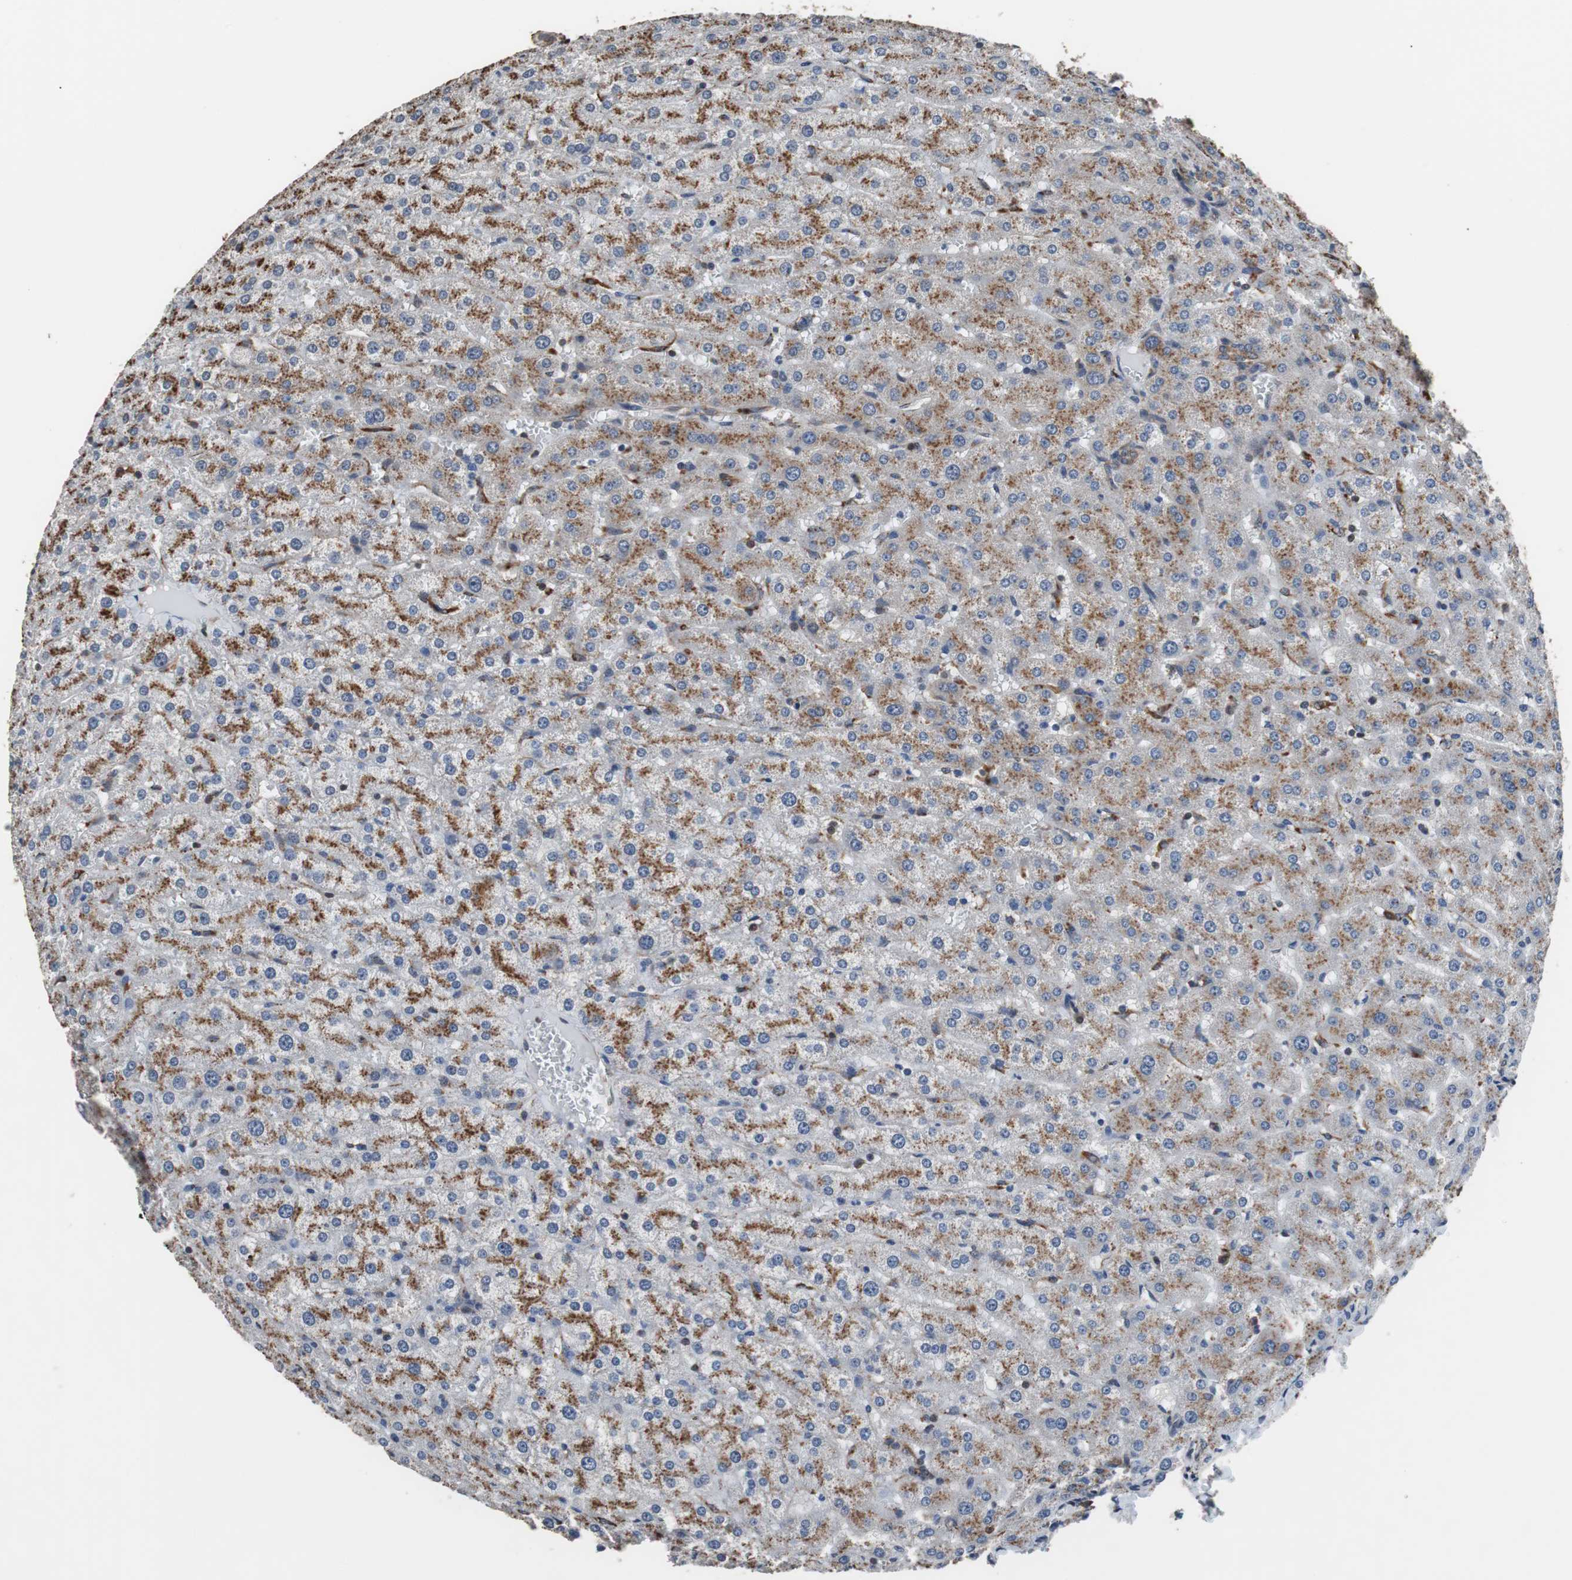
{"staining": {"intensity": "moderate", "quantity": ">75%", "location": "cytoplasmic/membranous"}, "tissue": "liver", "cell_type": "Cholangiocytes", "image_type": "normal", "snomed": [{"axis": "morphology", "description": "Normal tissue, NOS"}, {"axis": "morphology", "description": "Fibrosis, NOS"}, {"axis": "topography", "description": "Liver"}], "caption": "Immunohistochemical staining of unremarkable human liver exhibits moderate cytoplasmic/membranous protein expression in approximately >75% of cholangiocytes. (DAB = brown stain, brightfield microscopy at high magnification).", "gene": "USP10", "patient": {"sex": "female", "age": 29}}